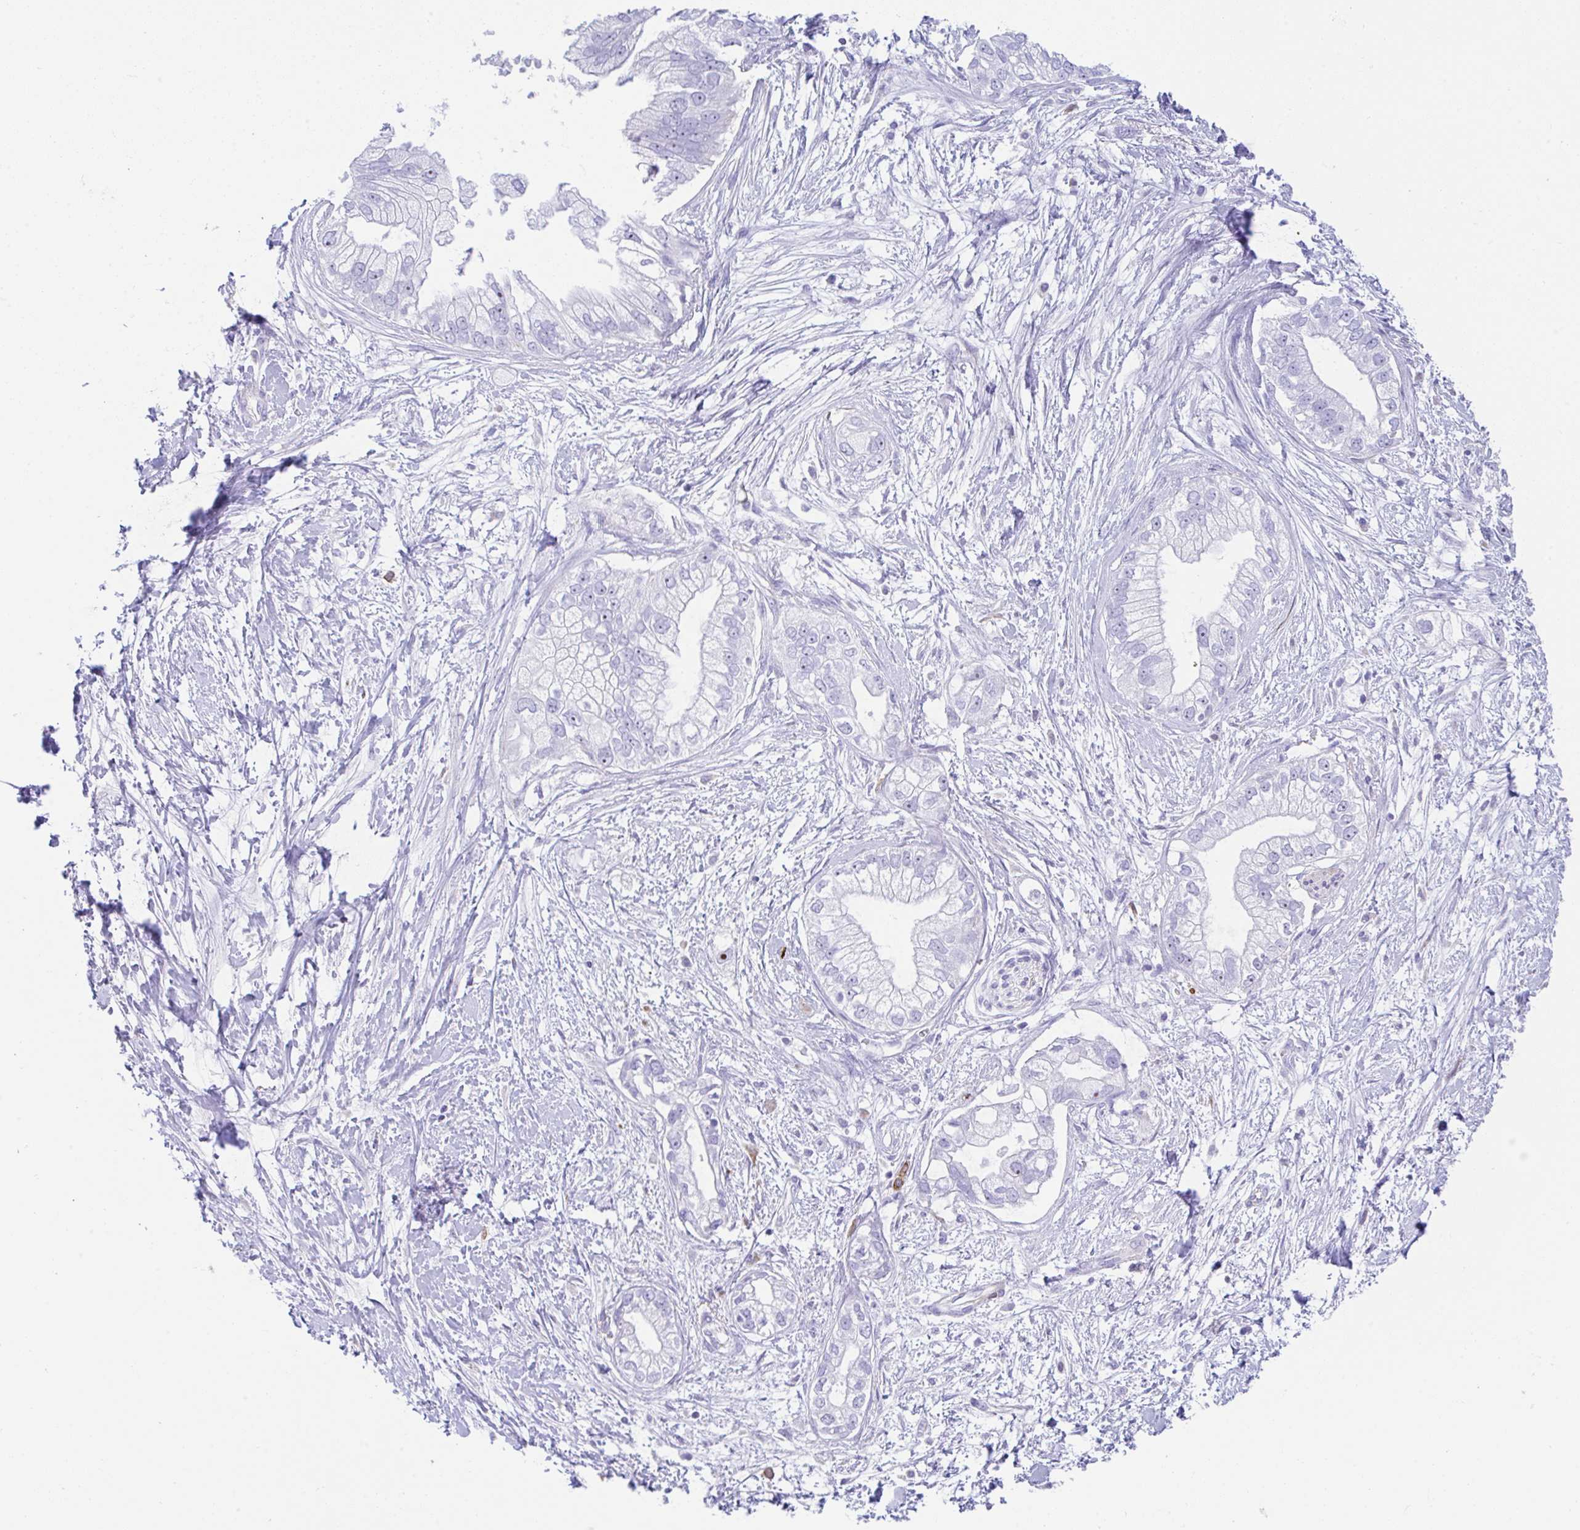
{"staining": {"intensity": "negative", "quantity": "none", "location": "none"}, "tissue": "pancreatic cancer", "cell_type": "Tumor cells", "image_type": "cancer", "snomed": [{"axis": "morphology", "description": "Adenocarcinoma, NOS"}, {"axis": "topography", "description": "Pancreas"}], "caption": "Pancreatic cancer was stained to show a protein in brown. There is no significant expression in tumor cells.", "gene": "NDUFAF8", "patient": {"sex": "male", "age": 70}}